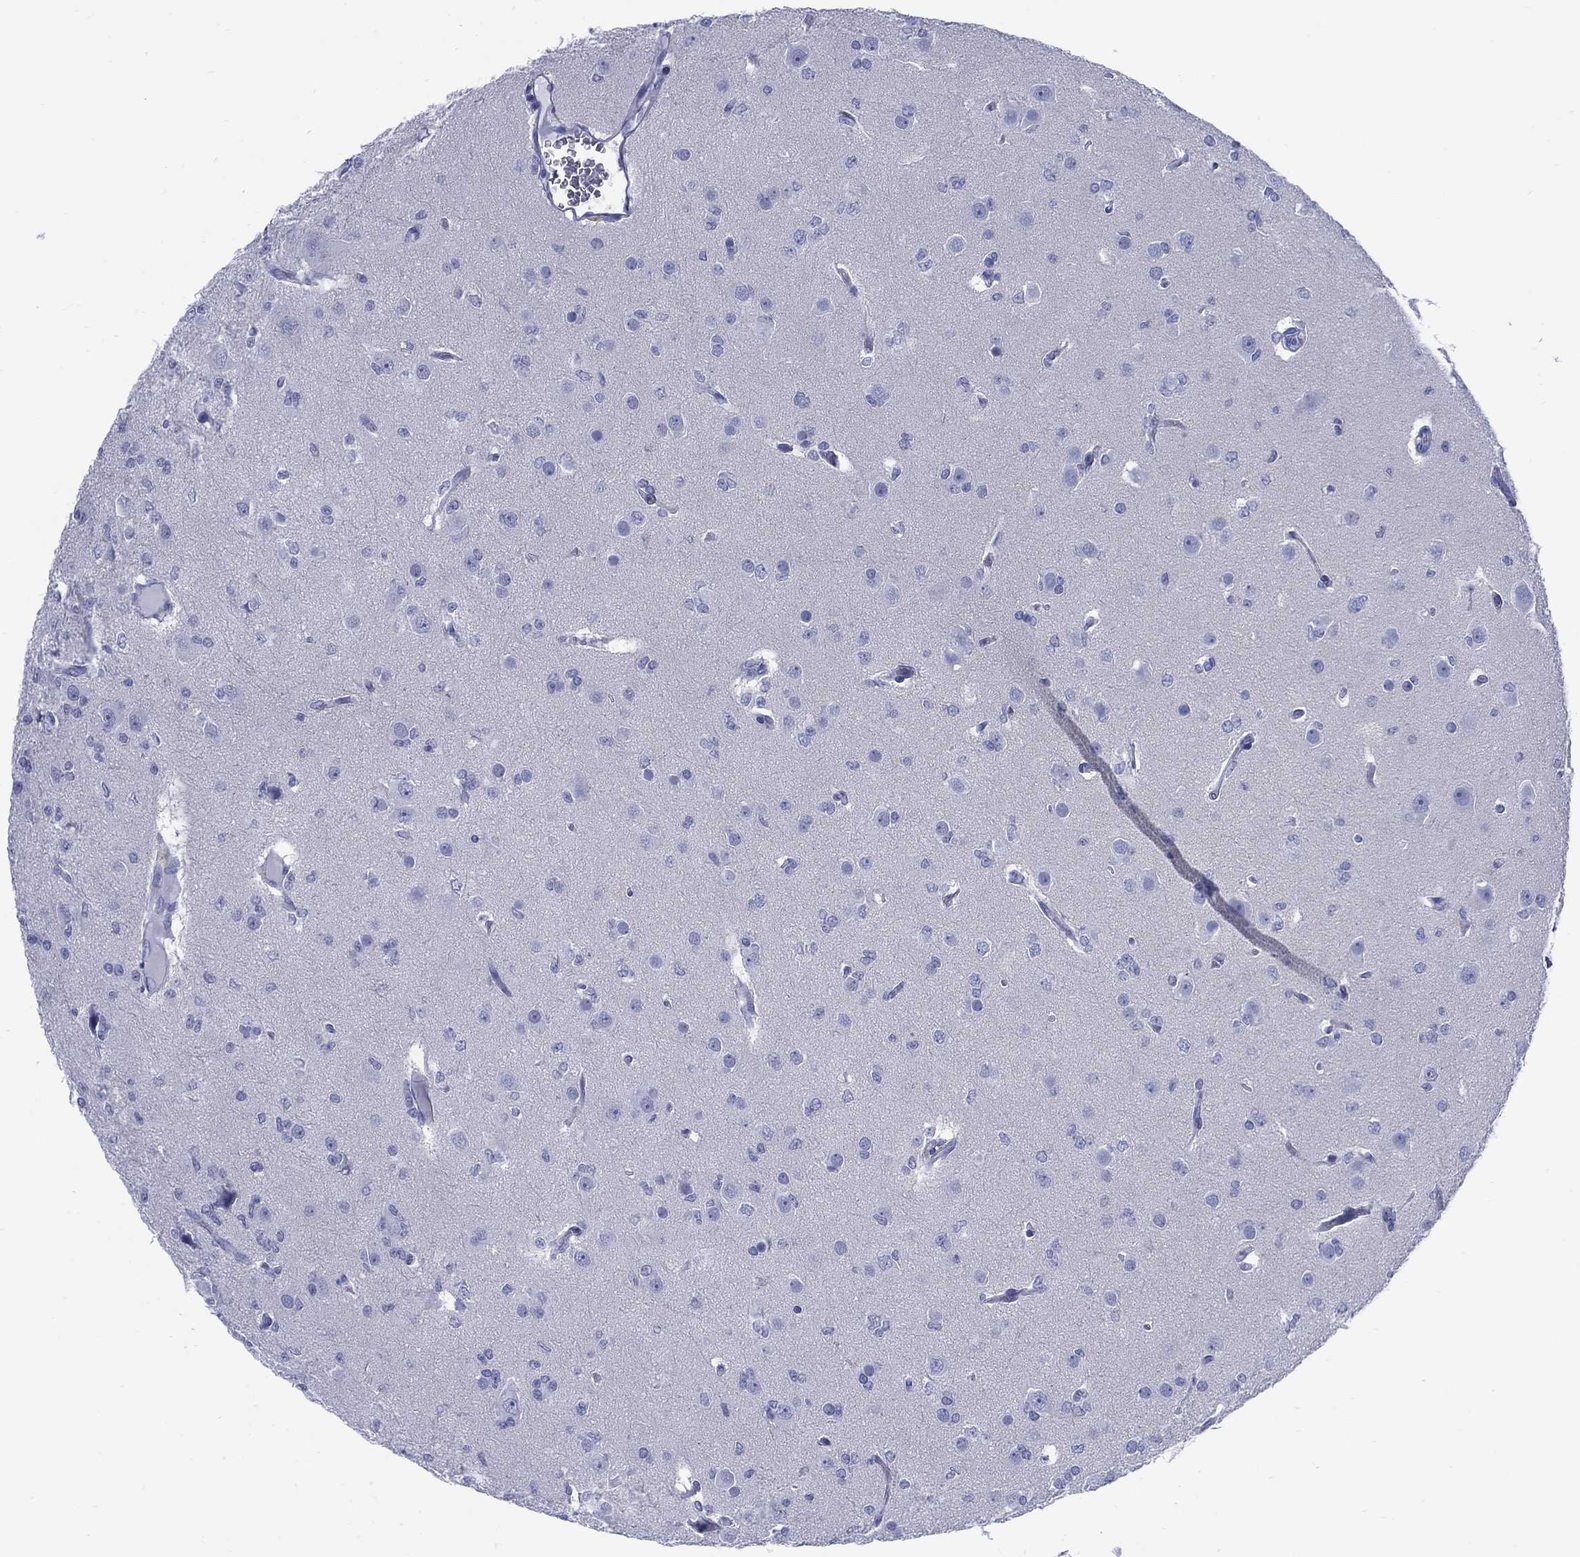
{"staining": {"intensity": "negative", "quantity": "none", "location": "none"}, "tissue": "glioma", "cell_type": "Tumor cells", "image_type": "cancer", "snomed": [{"axis": "morphology", "description": "Glioma, malignant, Low grade"}, {"axis": "topography", "description": "Brain"}], "caption": "DAB (3,3'-diaminobenzidine) immunohistochemical staining of human glioma reveals no significant expression in tumor cells. (DAB immunohistochemistry (IHC), high magnification).", "gene": "LRRD1", "patient": {"sex": "male", "age": 27}}